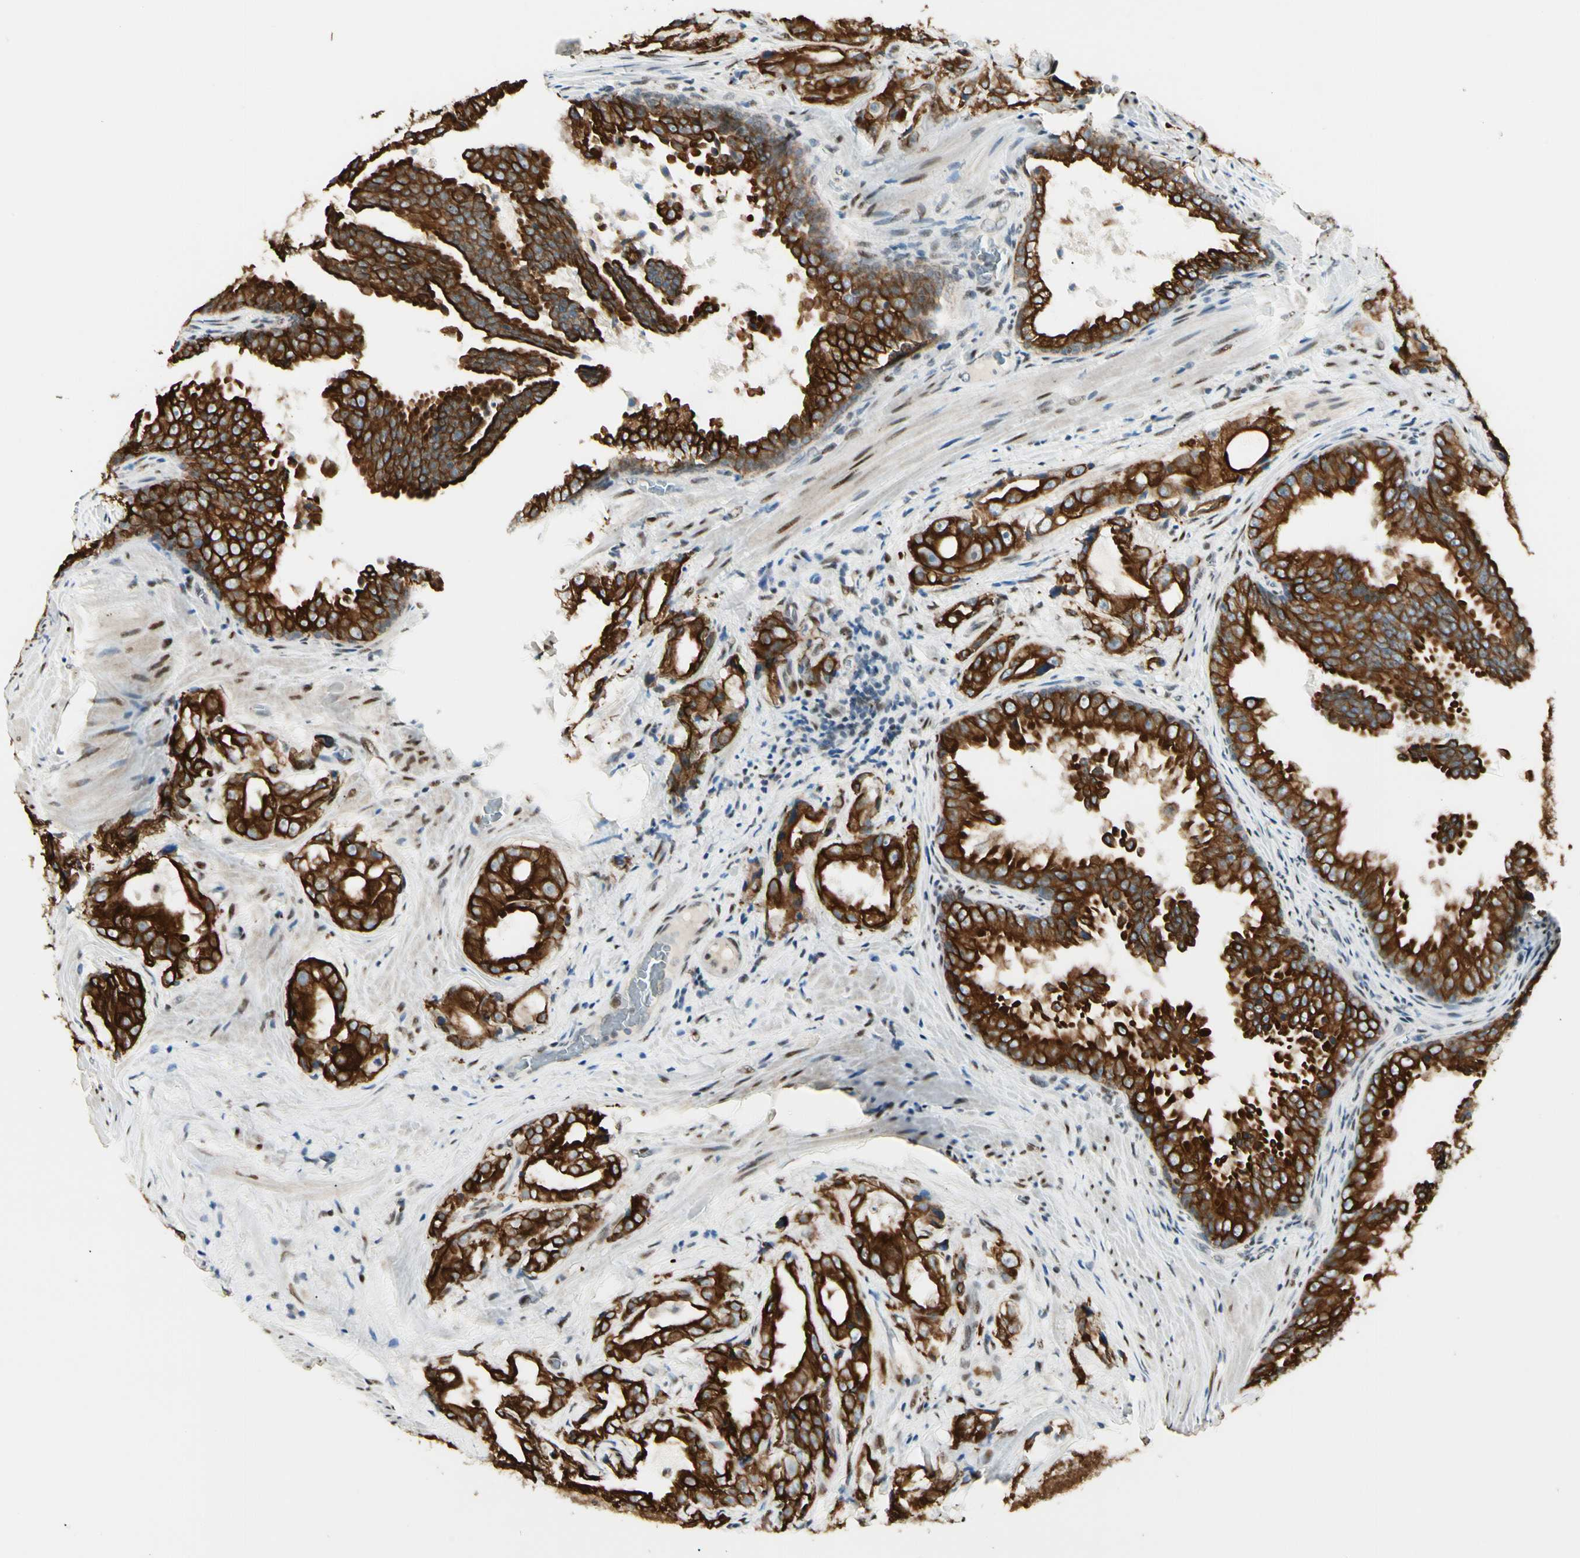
{"staining": {"intensity": "strong", "quantity": ">75%", "location": "cytoplasmic/membranous"}, "tissue": "prostate cancer", "cell_type": "Tumor cells", "image_type": "cancer", "snomed": [{"axis": "morphology", "description": "Adenocarcinoma, High grade"}, {"axis": "topography", "description": "Prostate"}], "caption": "High-grade adenocarcinoma (prostate) stained for a protein exhibits strong cytoplasmic/membranous positivity in tumor cells.", "gene": "ATXN1", "patient": {"sex": "male", "age": 73}}